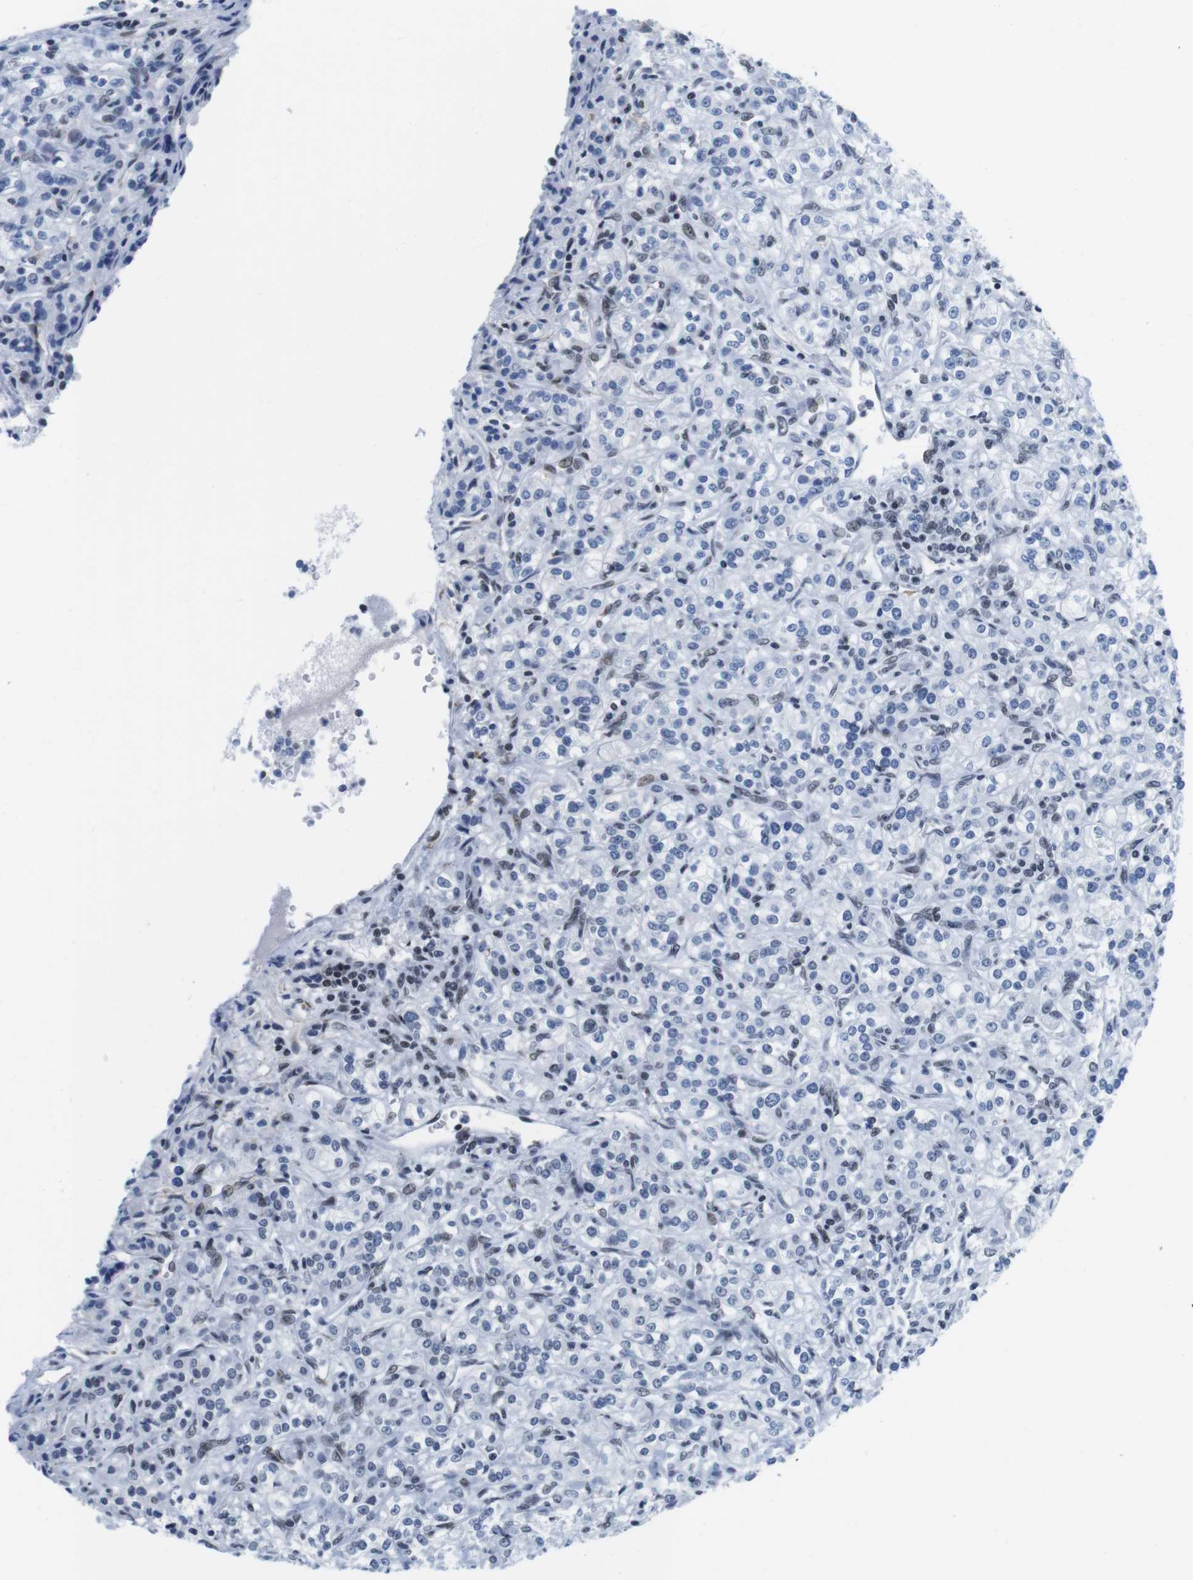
{"staining": {"intensity": "negative", "quantity": "none", "location": "none"}, "tissue": "renal cancer", "cell_type": "Tumor cells", "image_type": "cancer", "snomed": [{"axis": "morphology", "description": "Adenocarcinoma, NOS"}, {"axis": "topography", "description": "Kidney"}], "caption": "IHC image of neoplastic tissue: human renal adenocarcinoma stained with DAB demonstrates no significant protein staining in tumor cells.", "gene": "IFI16", "patient": {"sex": "male", "age": 77}}